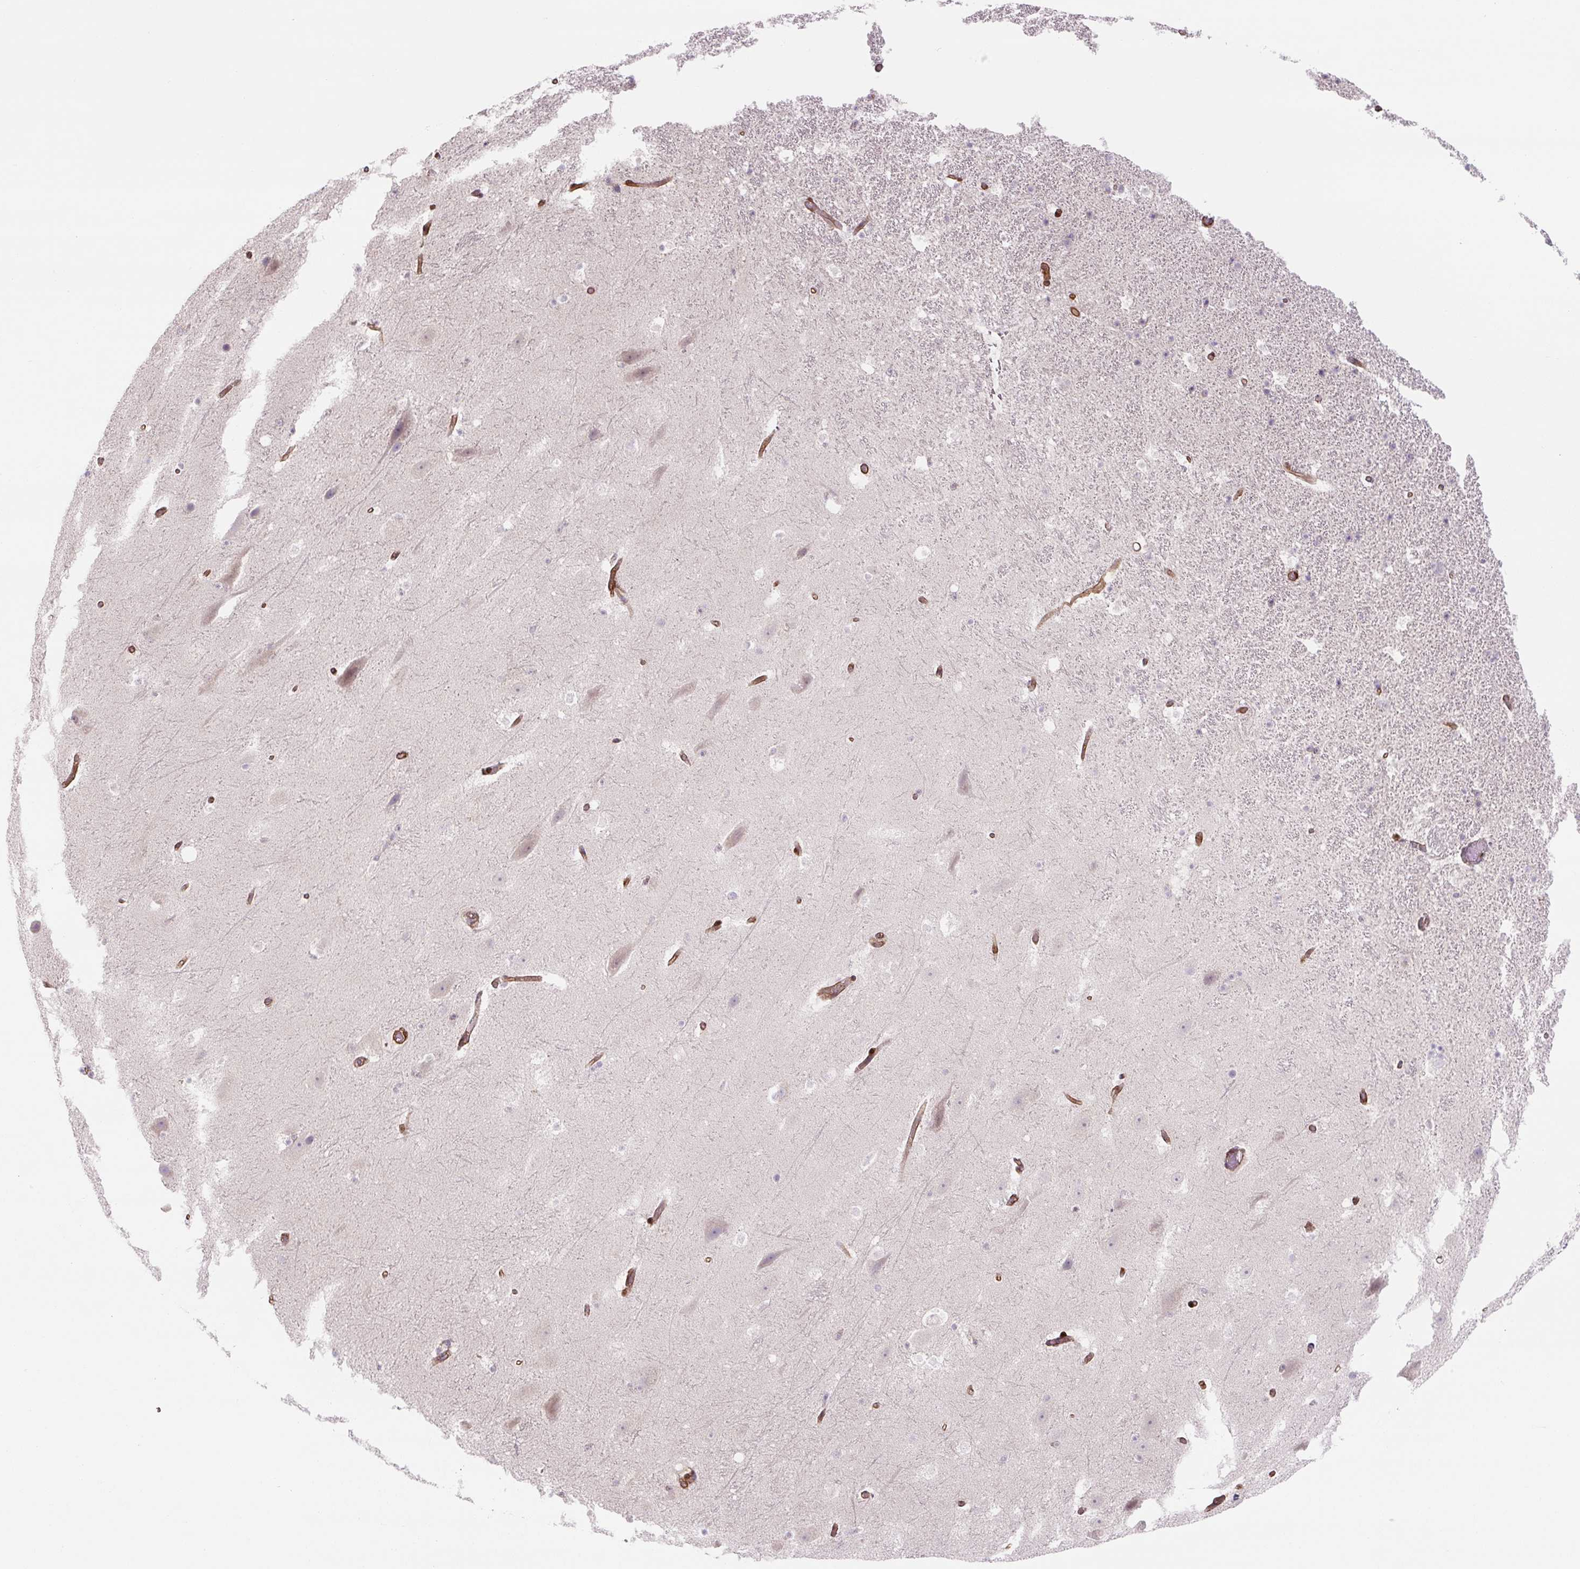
{"staining": {"intensity": "negative", "quantity": "none", "location": "none"}, "tissue": "hippocampus", "cell_type": "Glial cells", "image_type": "normal", "snomed": [{"axis": "morphology", "description": "Normal tissue, NOS"}, {"axis": "topography", "description": "Hippocampus"}], "caption": "A high-resolution micrograph shows IHC staining of benign hippocampus, which exhibits no significant expression in glial cells.", "gene": "RASA1", "patient": {"sex": "male", "age": 37}}